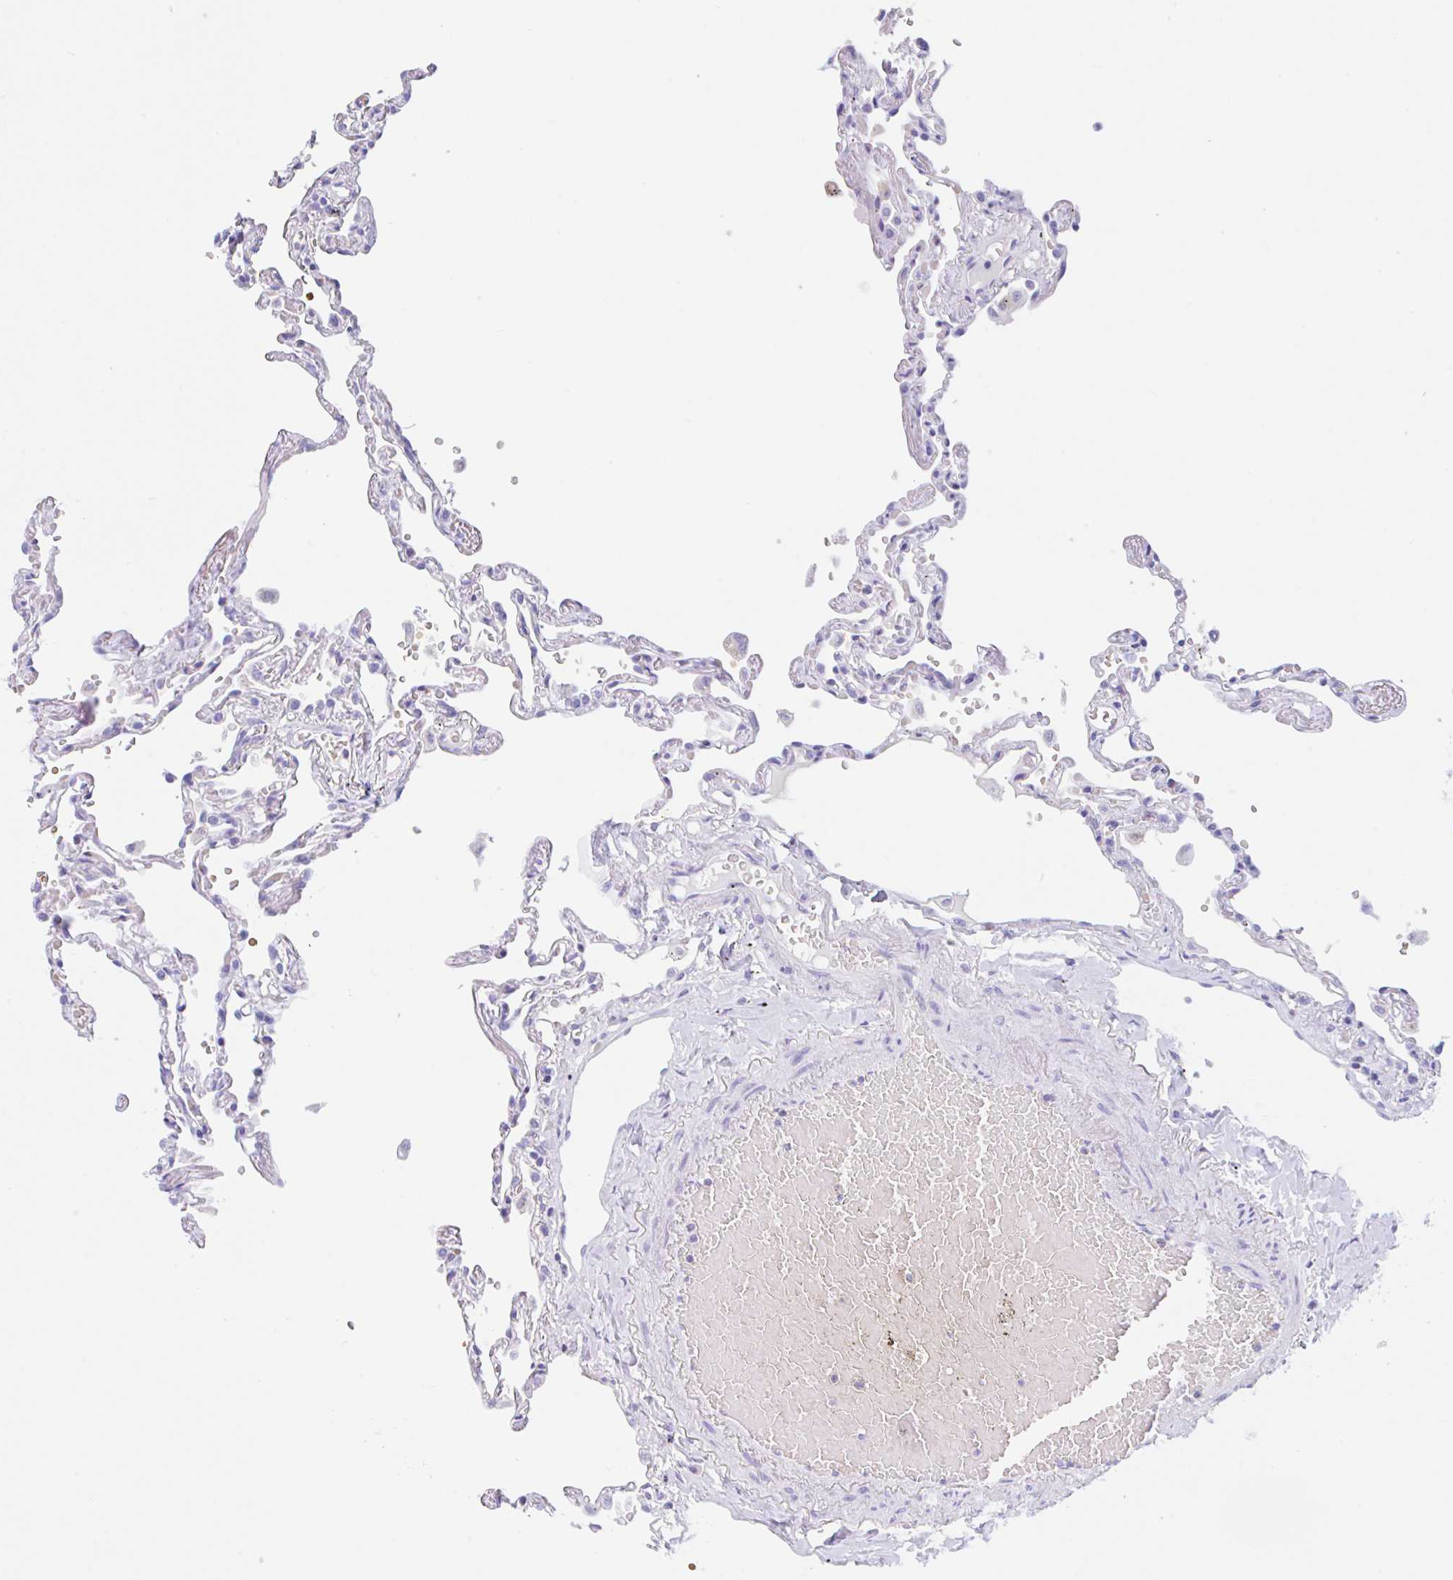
{"staining": {"intensity": "moderate", "quantity": "<25%", "location": "cytoplasmic/membranous"}, "tissue": "lung", "cell_type": "Alveolar cells", "image_type": "normal", "snomed": [{"axis": "morphology", "description": "Normal tissue, NOS"}, {"axis": "topography", "description": "Lung"}], "caption": "A high-resolution image shows immunohistochemistry staining of benign lung, which demonstrates moderate cytoplasmic/membranous positivity in approximately <25% of alveolar cells.", "gene": "ANKRD9", "patient": {"sex": "female", "age": 67}}